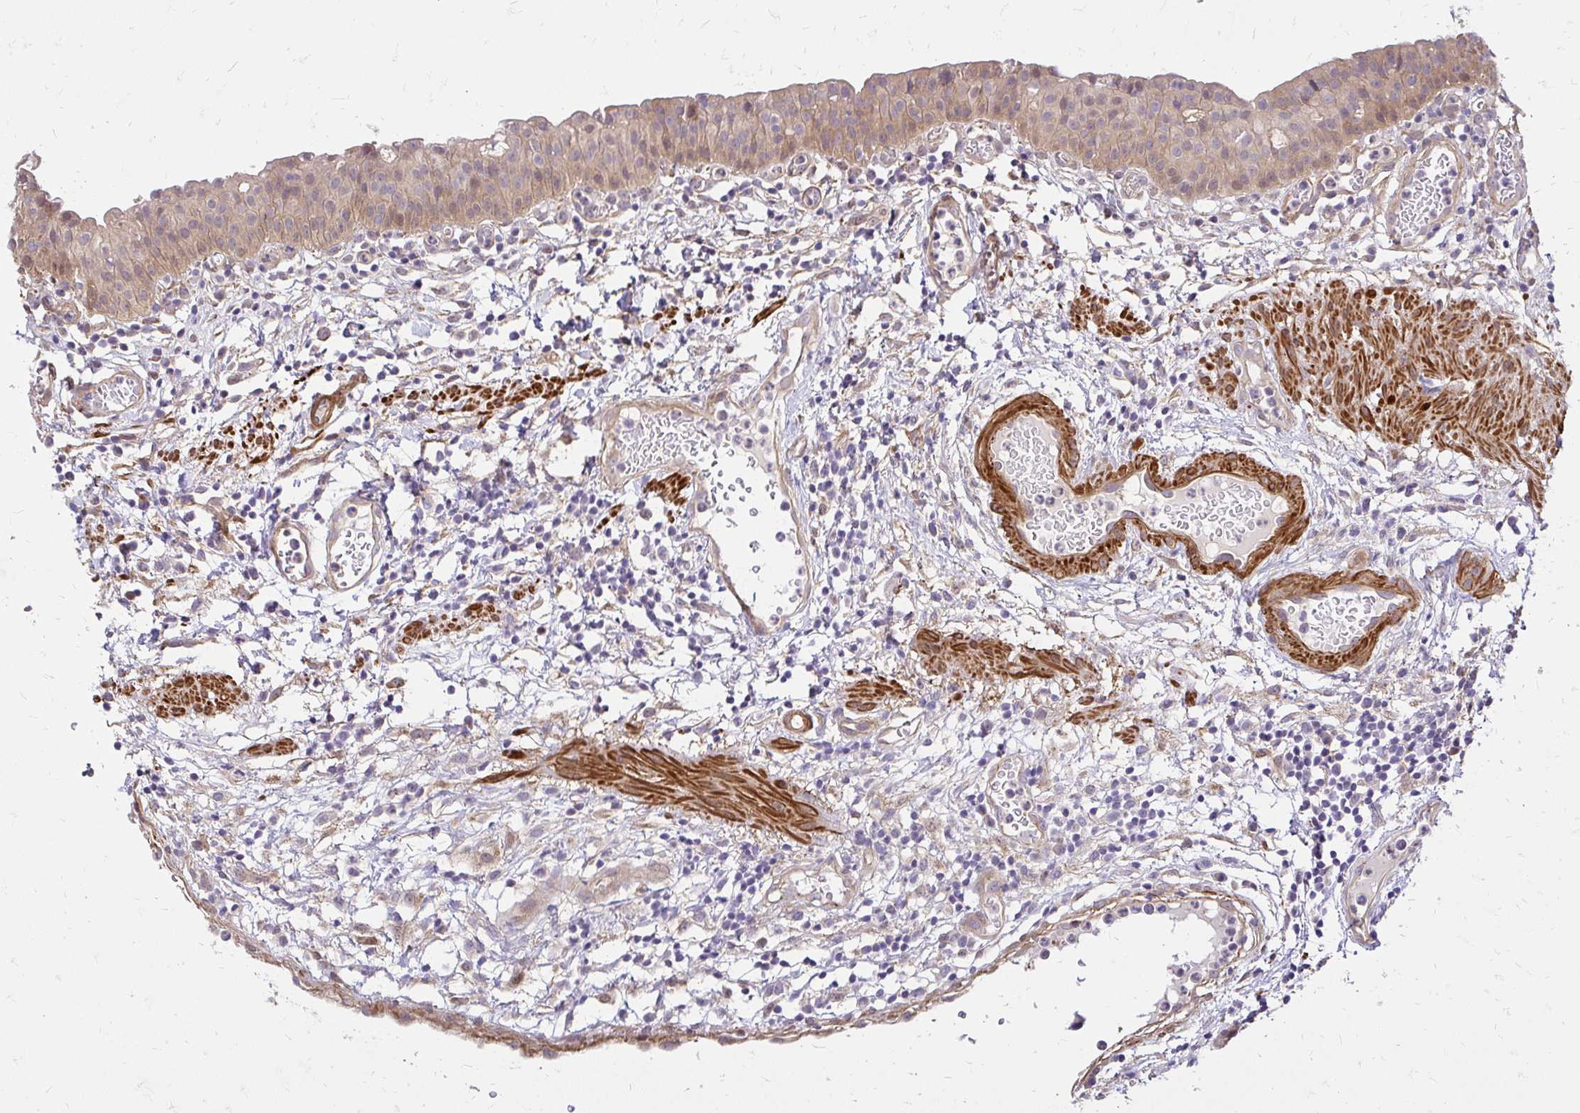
{"staining": {"intensity": "weak", "quantity": "25%-75%", "location": "cytoplasmic/membranous,nuclear"}, "tissue": "urinary bladder", "cell_type": "Urothelial cells", "image_type": "normal", "snomed": [{"axis": "morphology", "description": "Normal tissue, NOS"}, {"axis": "morphology", "description": "Inflammation, NOS"}, {"axis": "topography", "description": "Urinary bladder"}], "caption": "DAB (3,3'-diaminobenzidine) immunohistochemical staining of normal human urinary bladder demonstrates weak cytoplasmic/membranous,nuclear protein staining in approximately 25%-75% of urothelial cells.", "gene": "YAP1", "patient": {"sex": "male", "age": 57}}